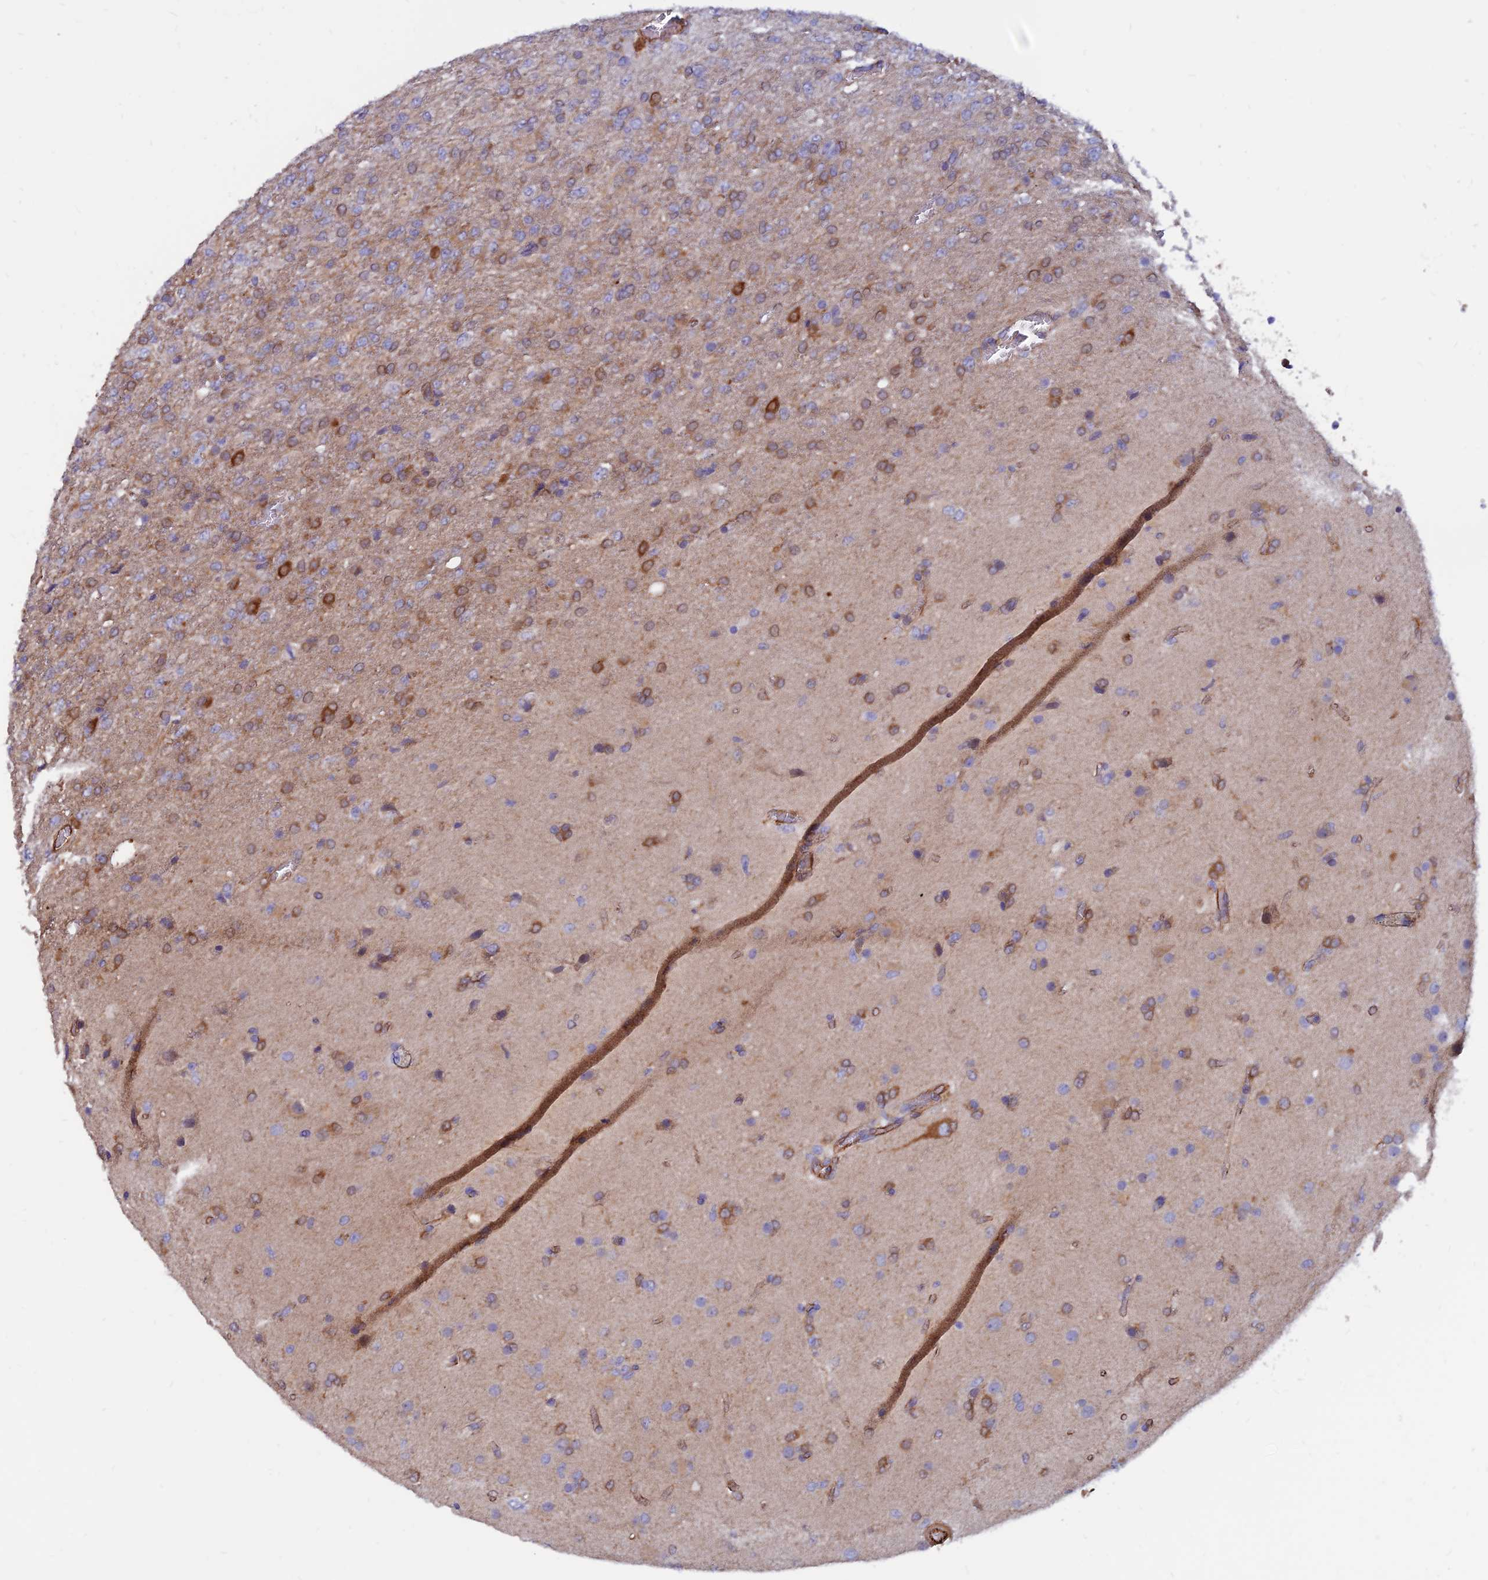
{"staining": {"intensity": "moderate", "quantity": "25%-75%", "location": "cytoplasmic/membranous"}, "tissue": "glioma", "cell_type": "Tumor cells", "image_type": "cancer", "snomed": [{"axis": "morphology", "description": "Glioma, malignant, High grade"}, {"axis": "topography", "description": "Brain"}], "caption": "DAB immunohistochemical staining of malignant glioma (high-grade) exhibits moderate cytoplasmic/membranous protein staining in about 25%-75% of tumor cells. Using DAB (brown) and hematoxylin (blue) stains, captured at high magnification using brightfield microscopy.", "gene": "CDK18", "patient": {"sex": "female", "age": 74}}